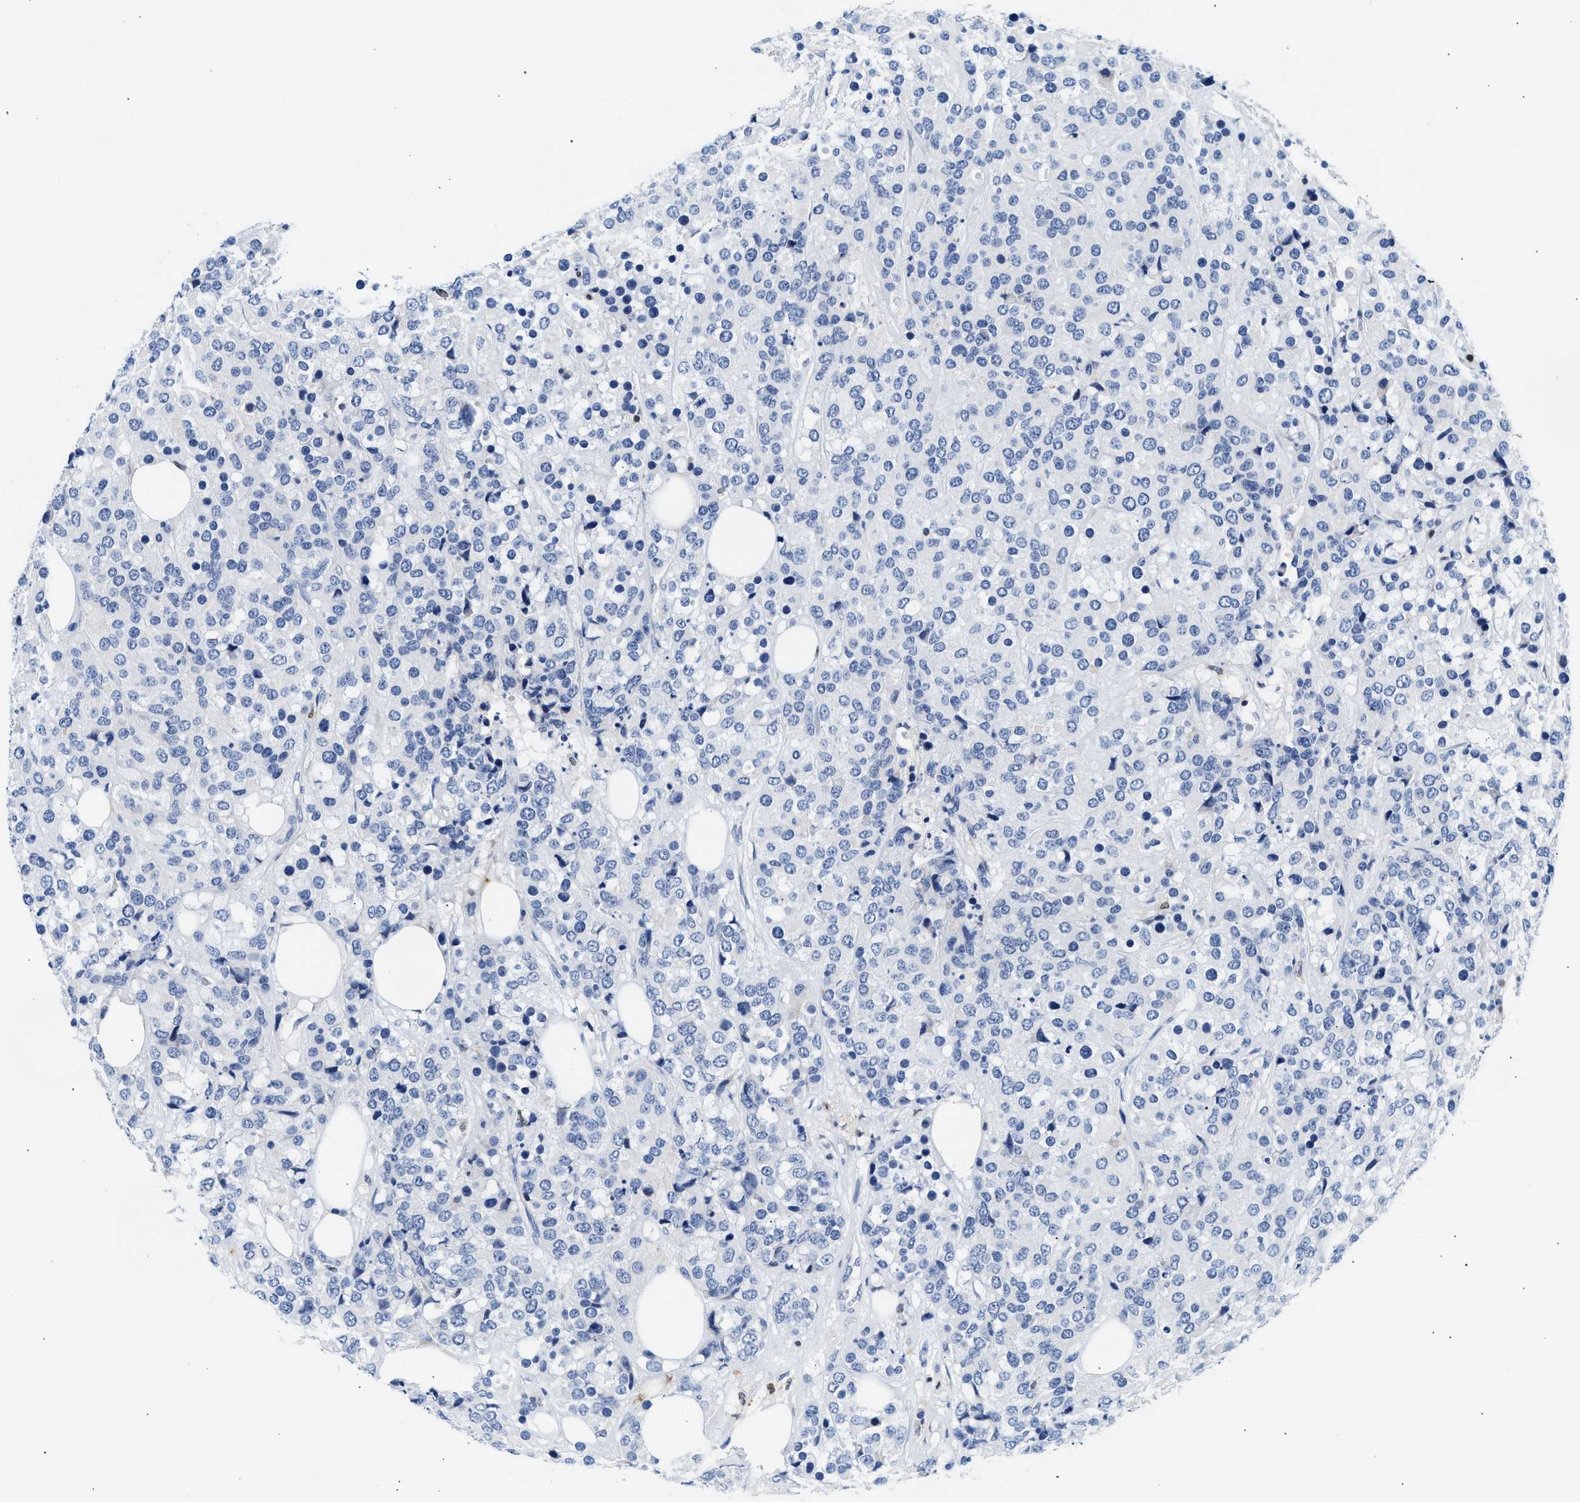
{"staining": {"intensity": "negative", "quantity": "none", "location": "none"}, "tissue": "breast cancer", "cell_type": "Tumor cells", "image_type": "cancer", "snomed": [{"axis": "morphology", "description": "Lobular carcinoma"}, {"axis": "topography", "description": "Breast"}], "caption": "Tumor cells are negative for protein expression in human breast lobular carcinoma.", "gene": "SLIT2", "patient": {"sex": "female", "age": 59}}